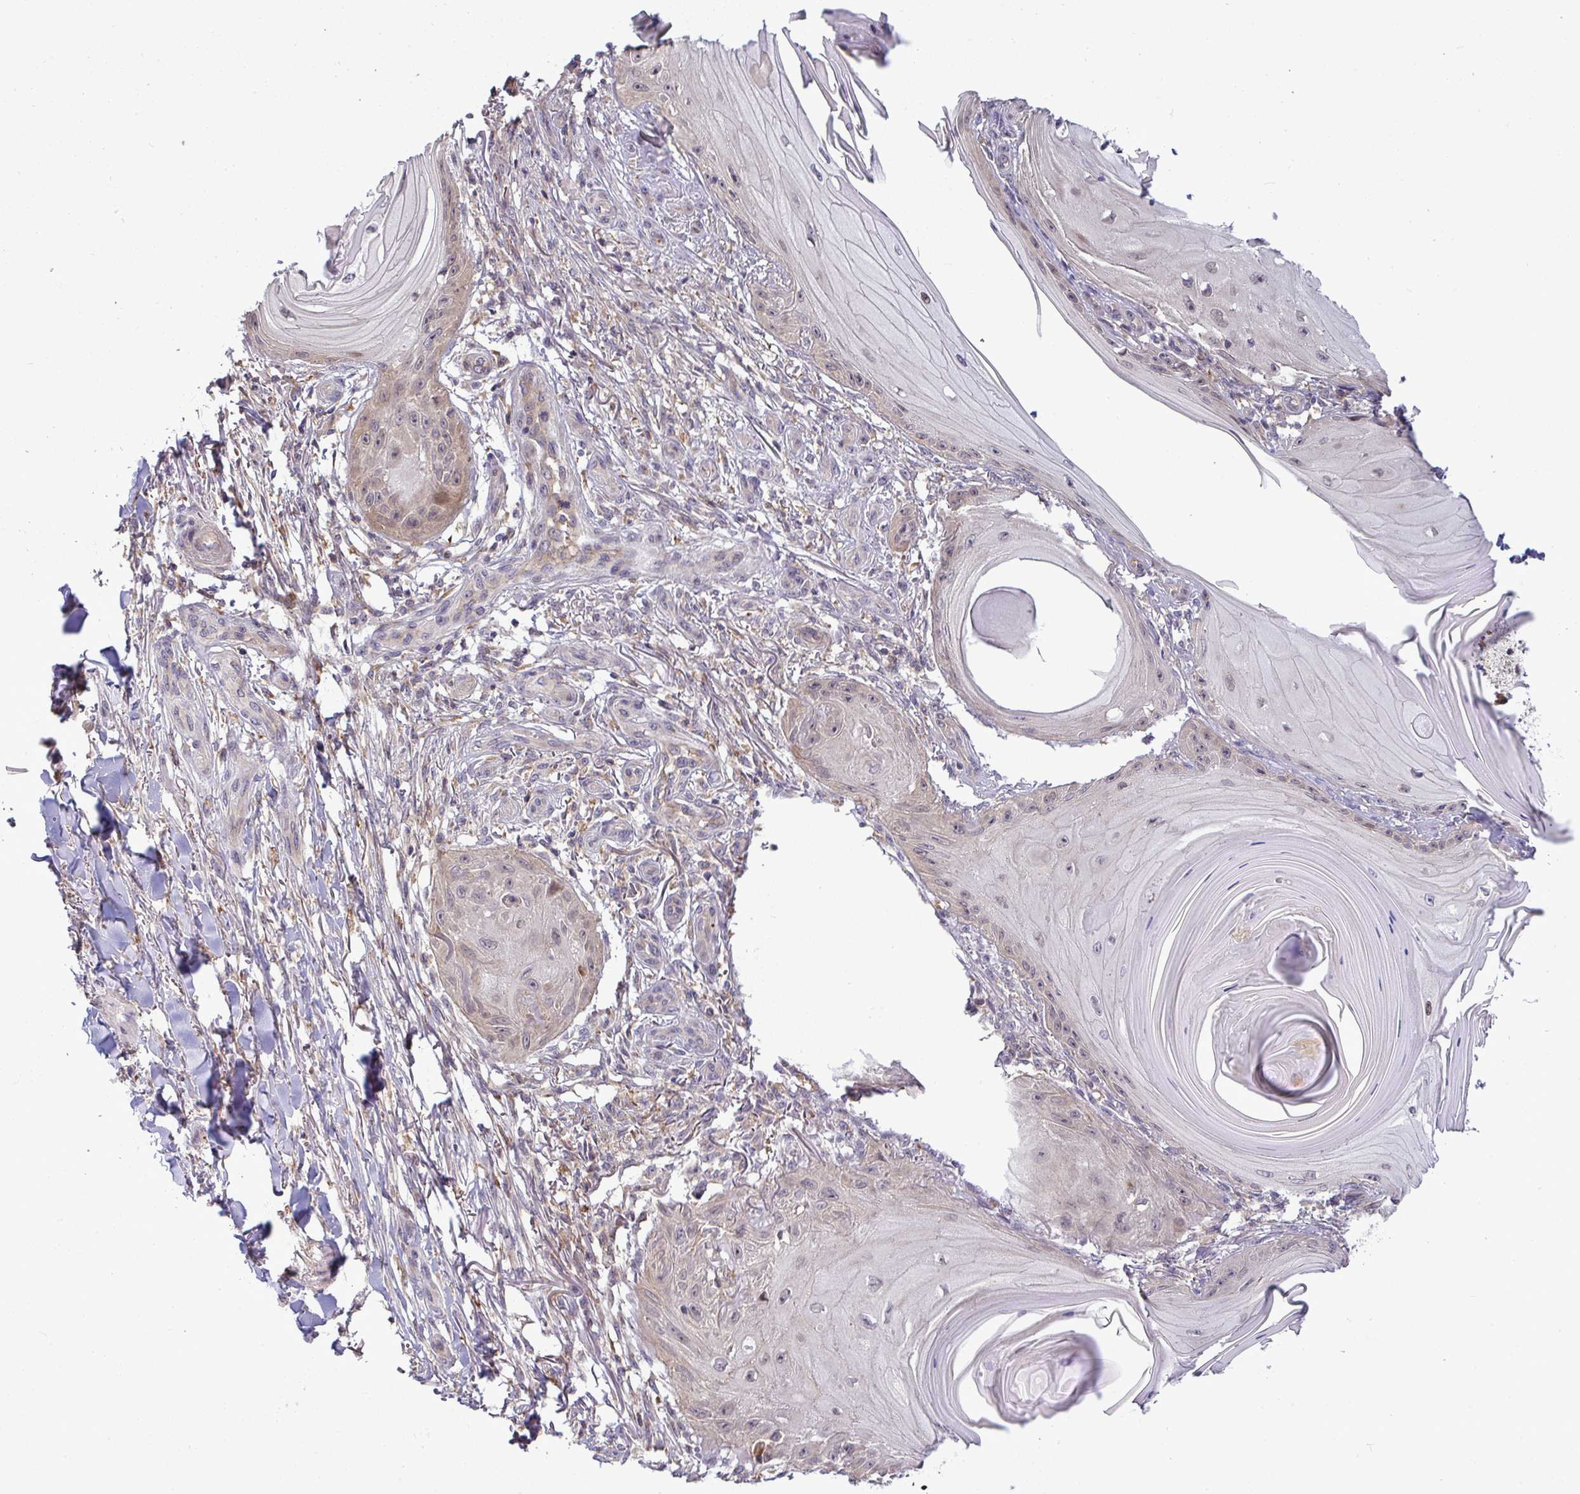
{"staining": {"intensity": "negative", "quantity": "none", "location": "none"}, "tissue": "skin cancer", "cell_type": "Tumor cells", "image_type": "cancer", "snomed": [{"axis": "morphology", "description": "Squamous cell carcinoma, NOS"}, {"axis": "topography", "description": "Skin"}], "caption": "High power microscopy histopathology image of an immunohistochemistry (IHC) micrograph of skin cancer (squamous cell carcinoma), revealing no significant positivity in tumor cells.", "gene": "SLC9A6", "patient": {"sex": "female", "age": 77}}